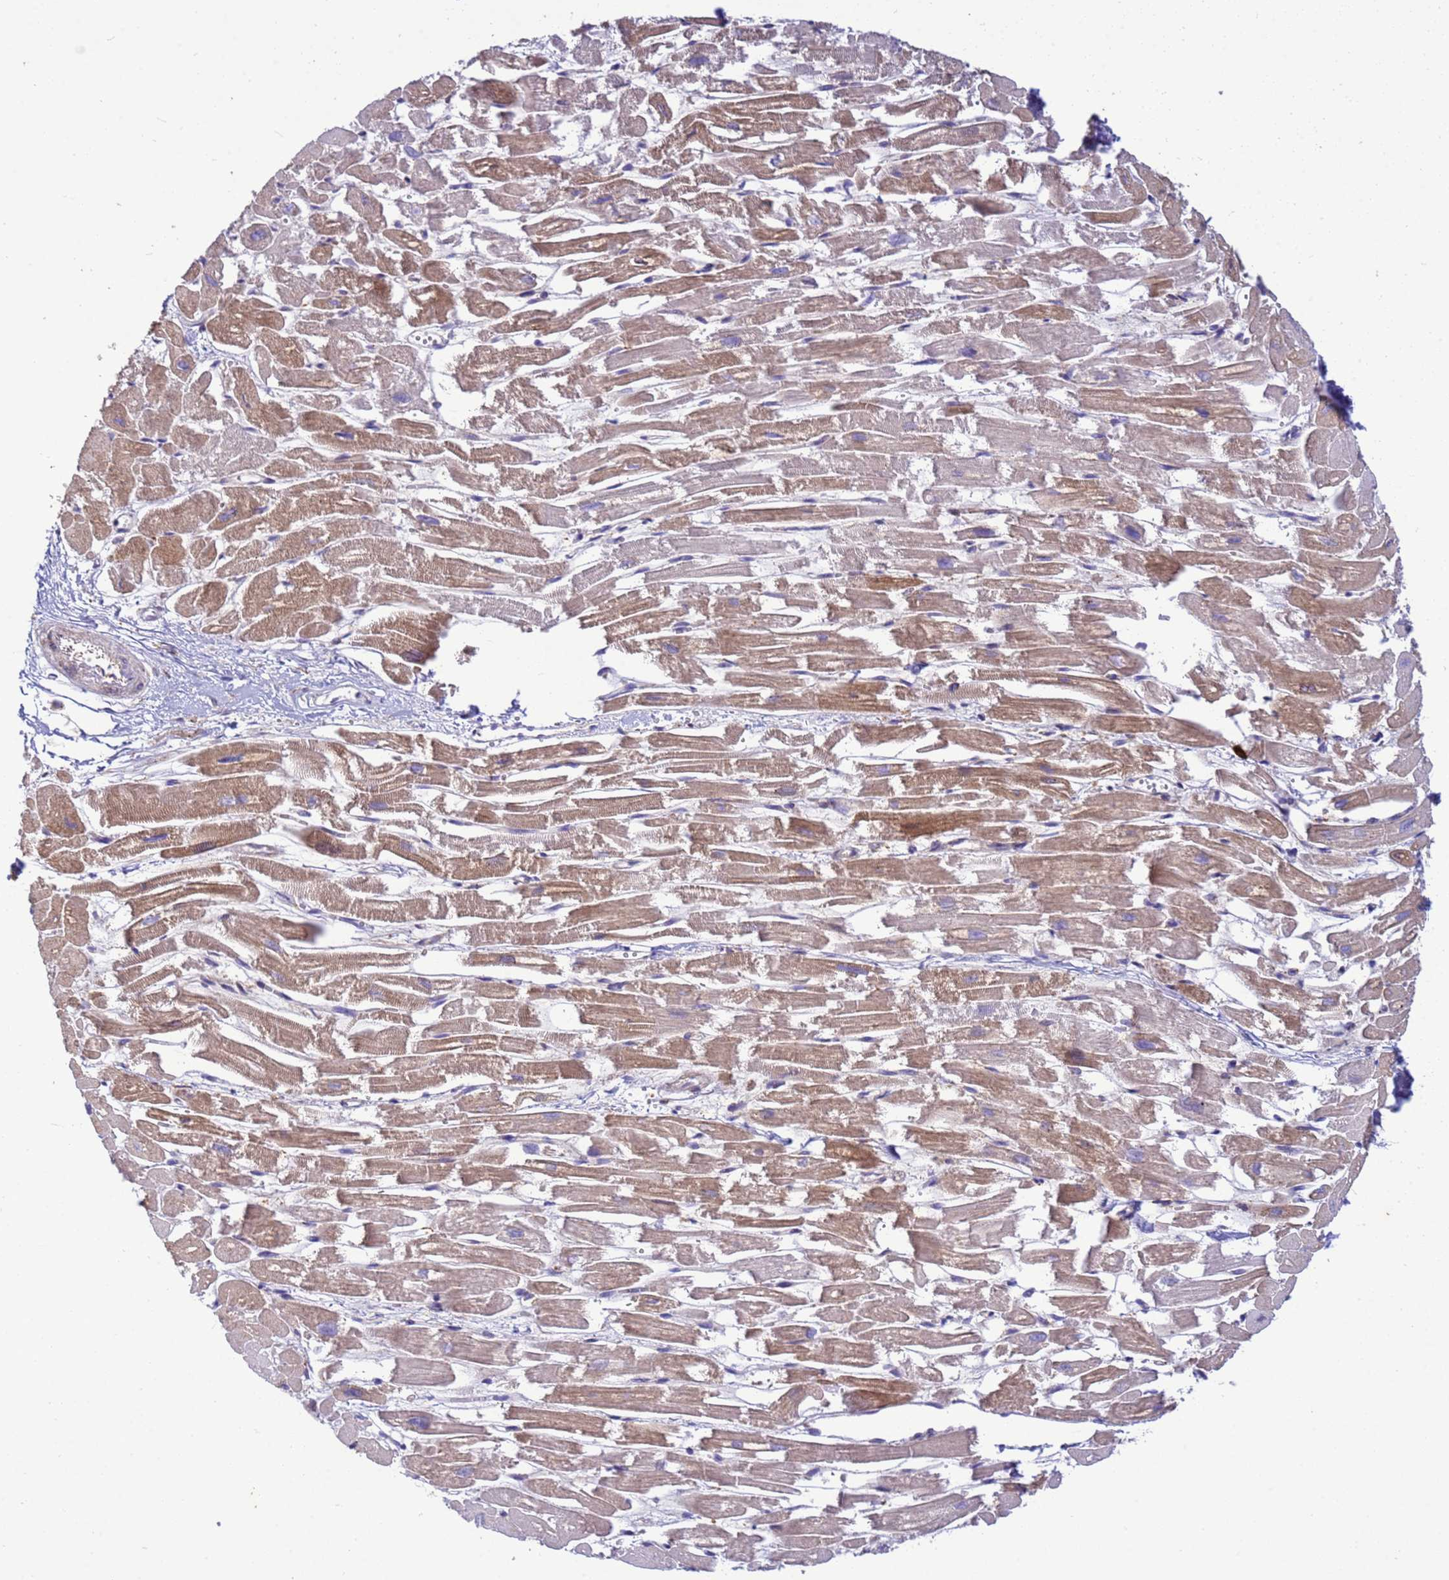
{"staining": {"intensity": "moderate", "quantity": "25%-75%", "location": "cytoplasmic/membranous"}, "tissue": "heart muscle", "cell_type": "Cardiomyocytes", "image_type": "normal", "snomed": [{"axis": "morphology", "description": "Normal tissue, NOS"}, {"axis": "topography", "description": "Heart"}], "caption": "Moderate cytoplasmic/membranous staining for a protein is seen in about 25%-75% of cardiomyocytes of unremarkable heart muscle using immunohistochemistry.", "gene": "THAP5", "patient": {"sex": "male", "age": 54}}